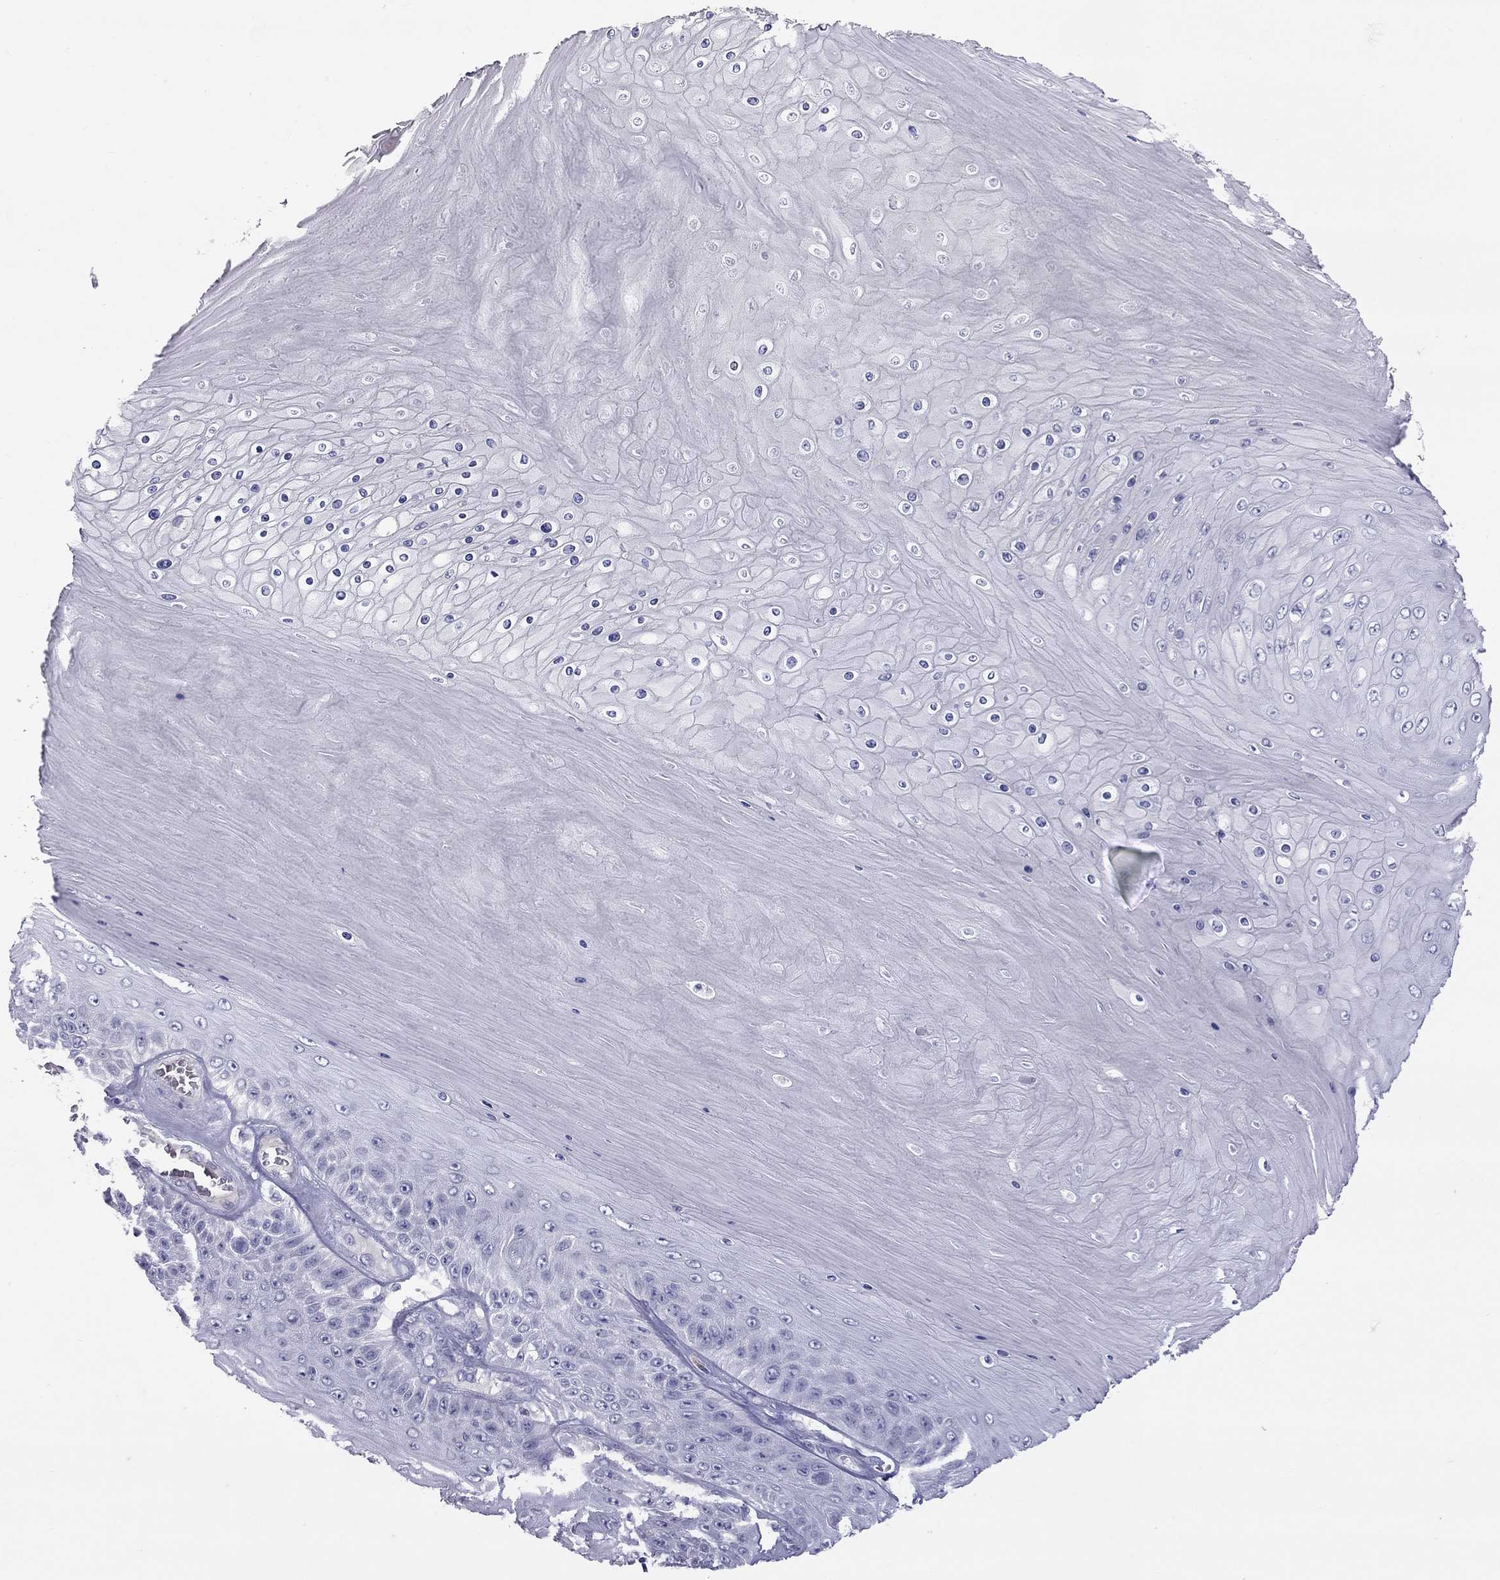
{"staining": {"intensity": "negative", "quantity": "none", "location": "none"}, "tissue": "skin cancer", "cell_type": "Tumor cells", "image_type": "cancer", "snomed": [{"axis": "morphology", "description": "Squamous cell carcinoma, NOS"}, {"axis": "topography", "description": "Skin"}], "caption": "This is an immunohistochemistry image of human squamous cell carcinoma (skin). There is no staining in tumor cells.", "gene": "MUC16", "patient": {"sex": "male", "age": 62}}